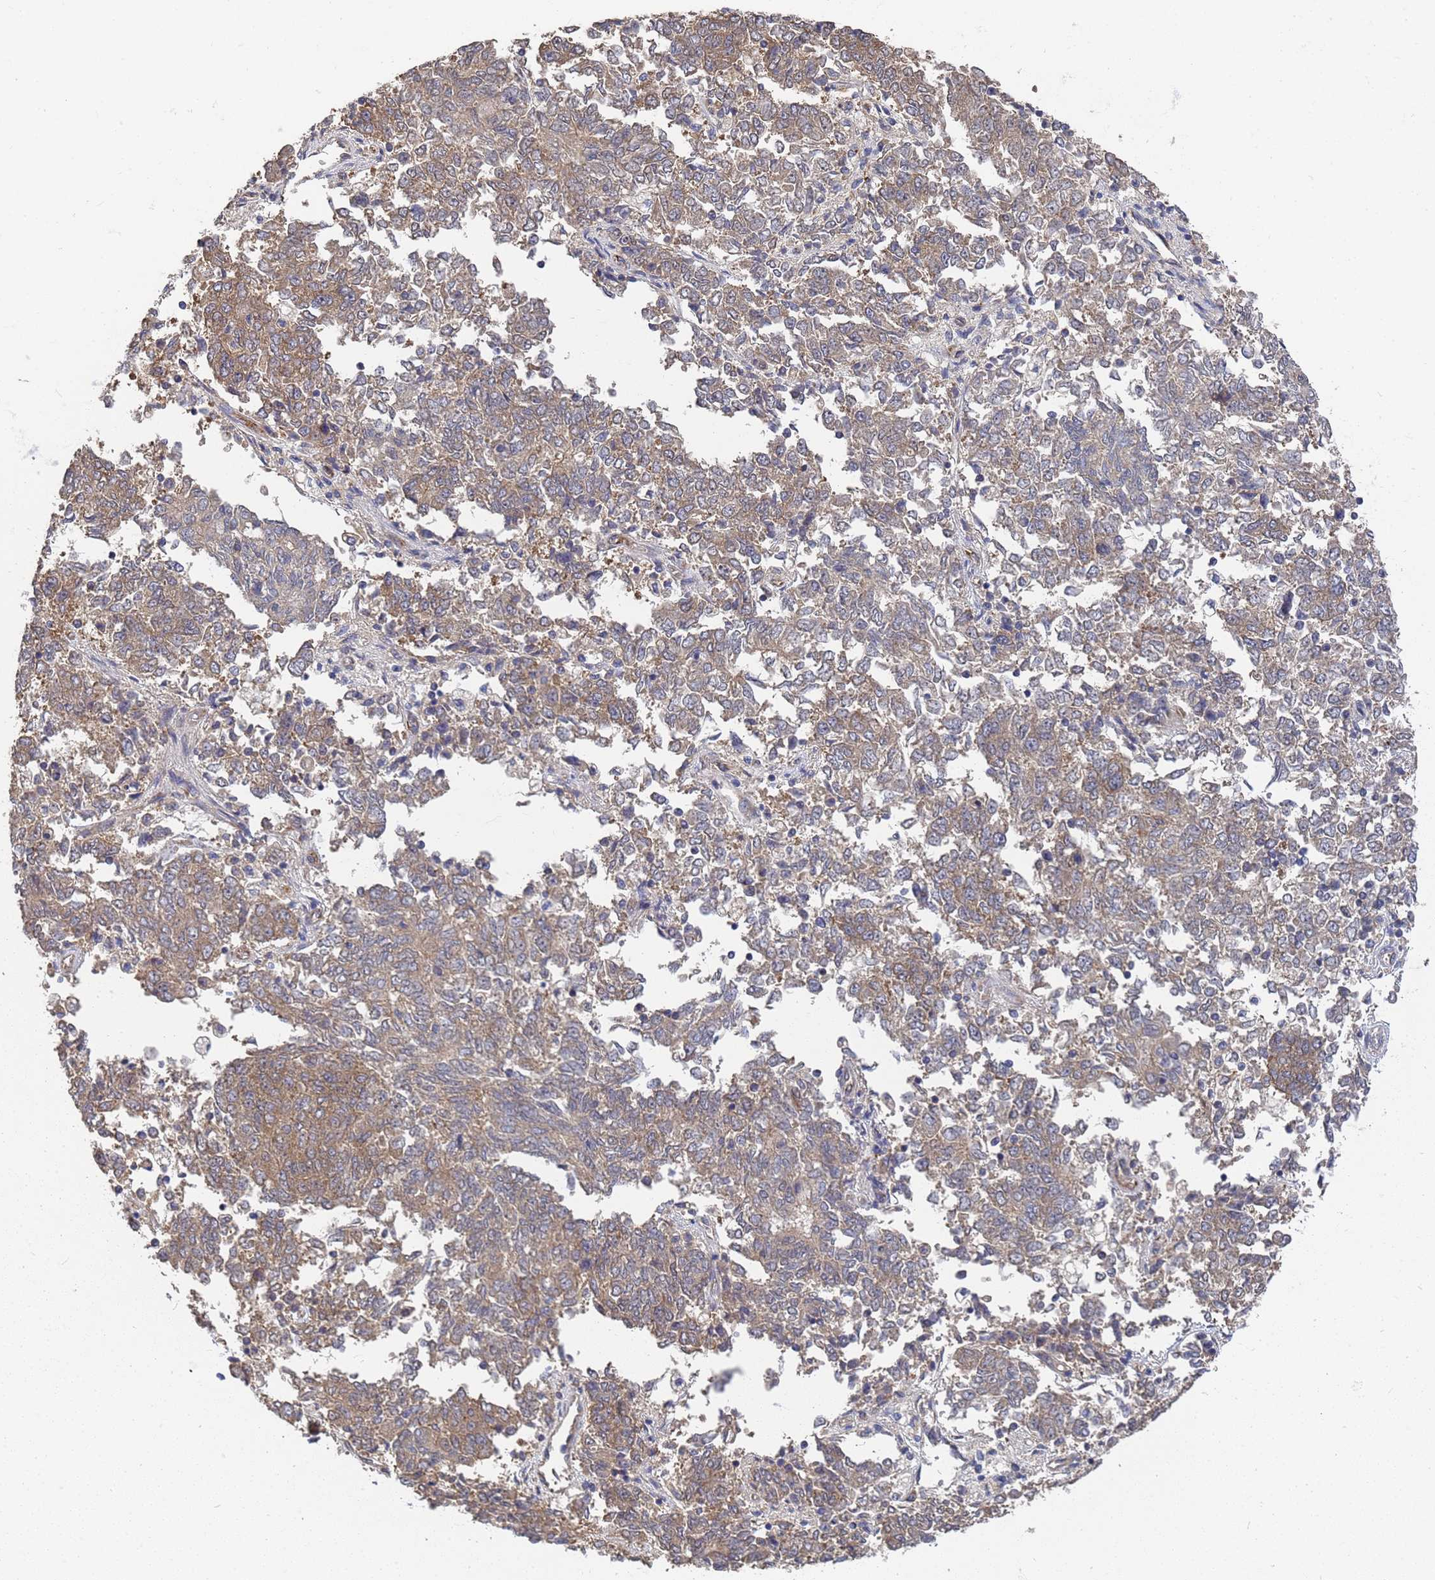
{"staining": {"intensity": "moderate", "quantity": "25%-75%", "location": "cytoplasmic/membranous"}, "tissue": "endometrial cancer", "cell_type": "Tumor cells", "image_type": "cancer", "snomed": [{"axis": "morphology", "description": "Adenocarcinoma, NOS"}, {"axis": "topography", "description": "Endometrium"}], "caption": "A histopathology image showing moderate cytoplasmic/membranous staining in about 25%-75% of tumor cells in endometrial adenocarcinoma, as visualized by brown immunohistochemical staining.", "gene": "ALS2CL", "patient": {"sex": "female", "age": 80}}